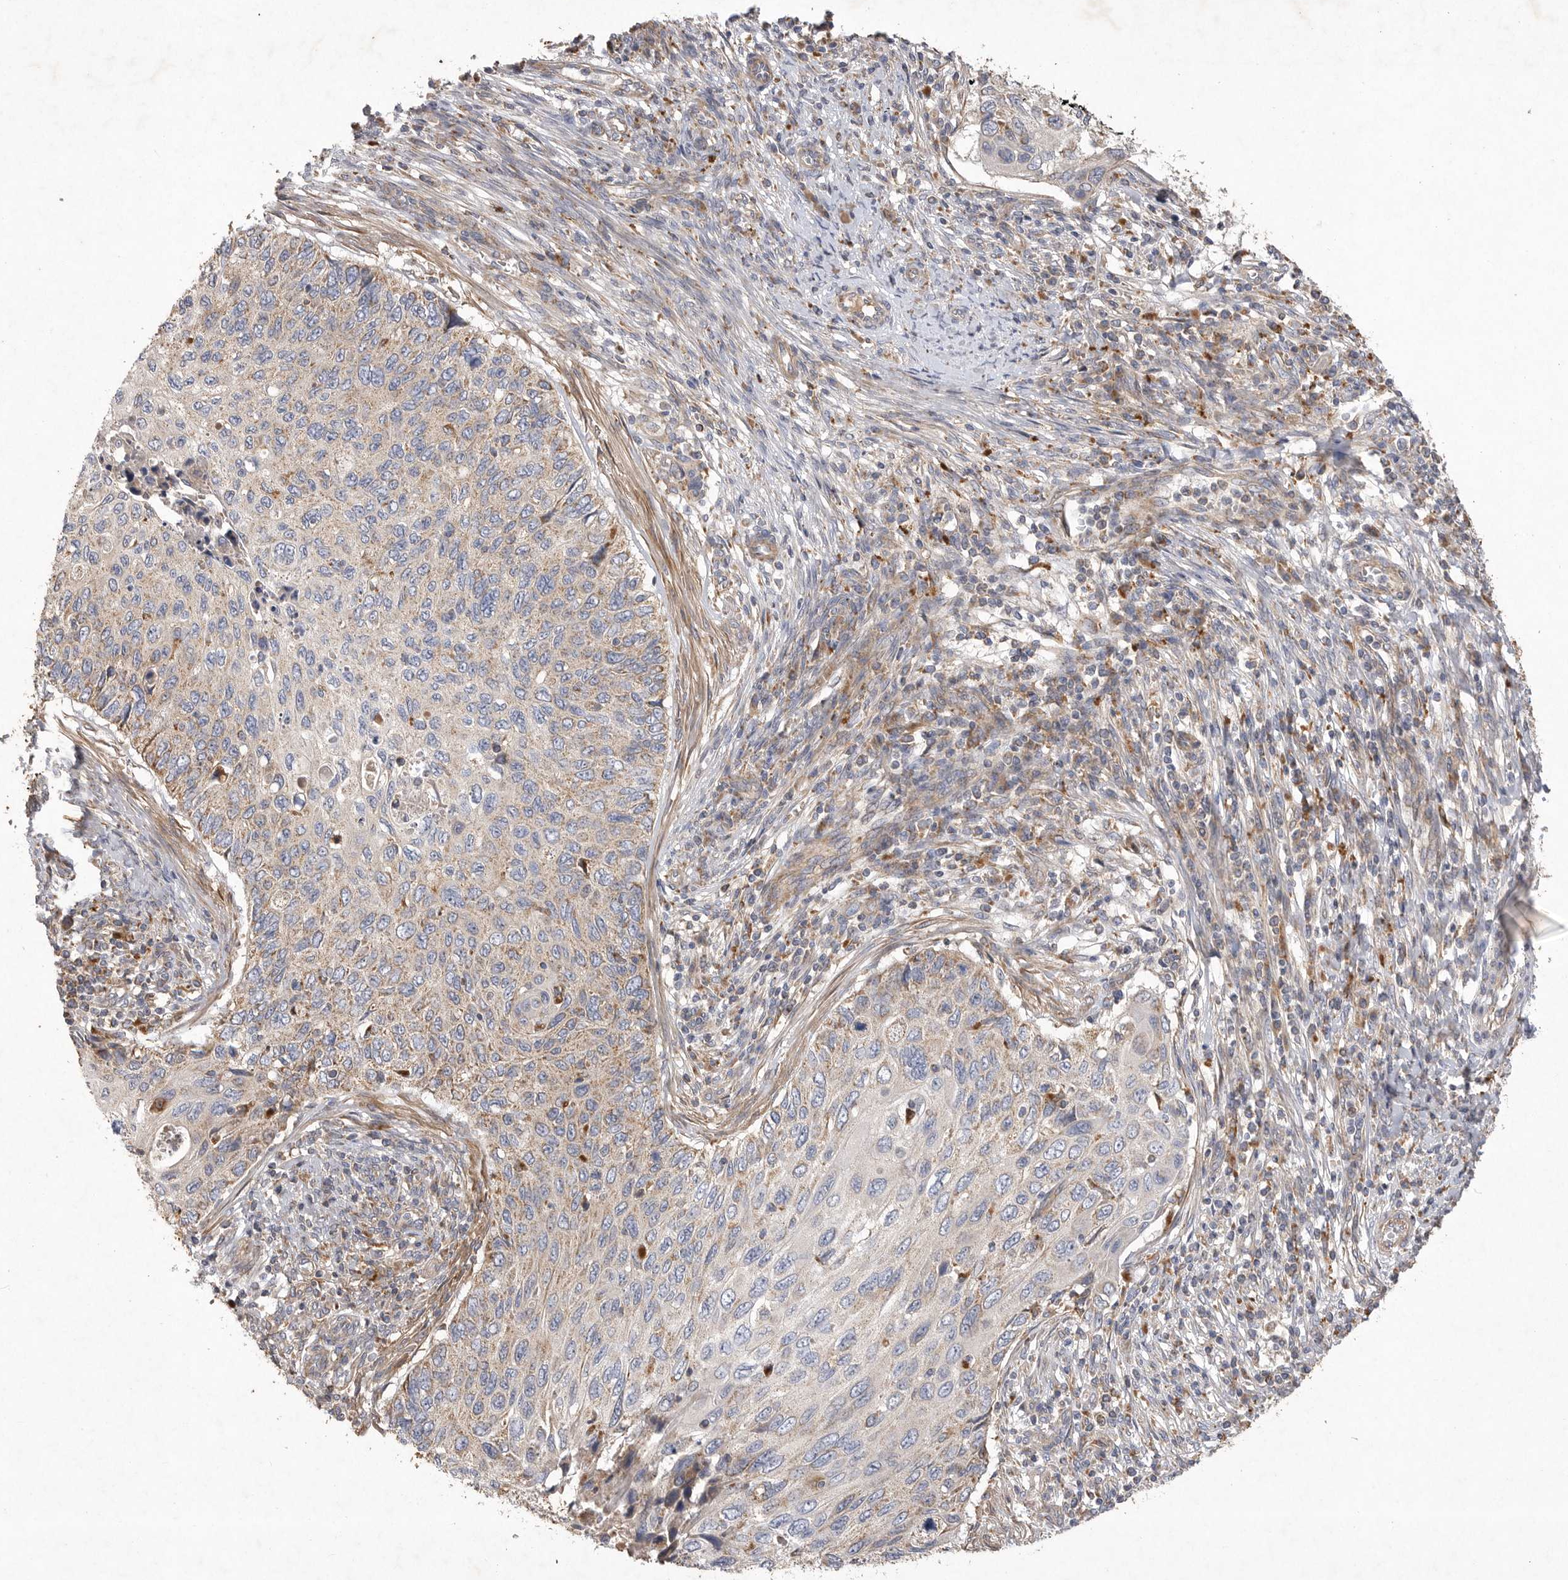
{"staining": {"intensity": "weak", "quantity": "25%-75%", "location": "cytoplasmic/membranous"}, "tissue": "cervical cancer", "cell_type": "Tumor cells", "image_type": "cancer", "snomed": [{"axis": "morphology", "description": "Squamous cell carcinoma, NOS"}, {"axis": "topography", "description": "Cervix"}], "caption": "Immunohistochemistry image of neoplastic tissue: cervical cancer (squamous cell carcinoma) stained using immunohistochemistry displays low levels of weak protein expression localized specifically in the cytoplasmic/membranous of tumor cells, appearing as a cytoplasmic/membranous brown color.", "gene": "MRPL41", "patient": {"sex": "female", "age": 70}}